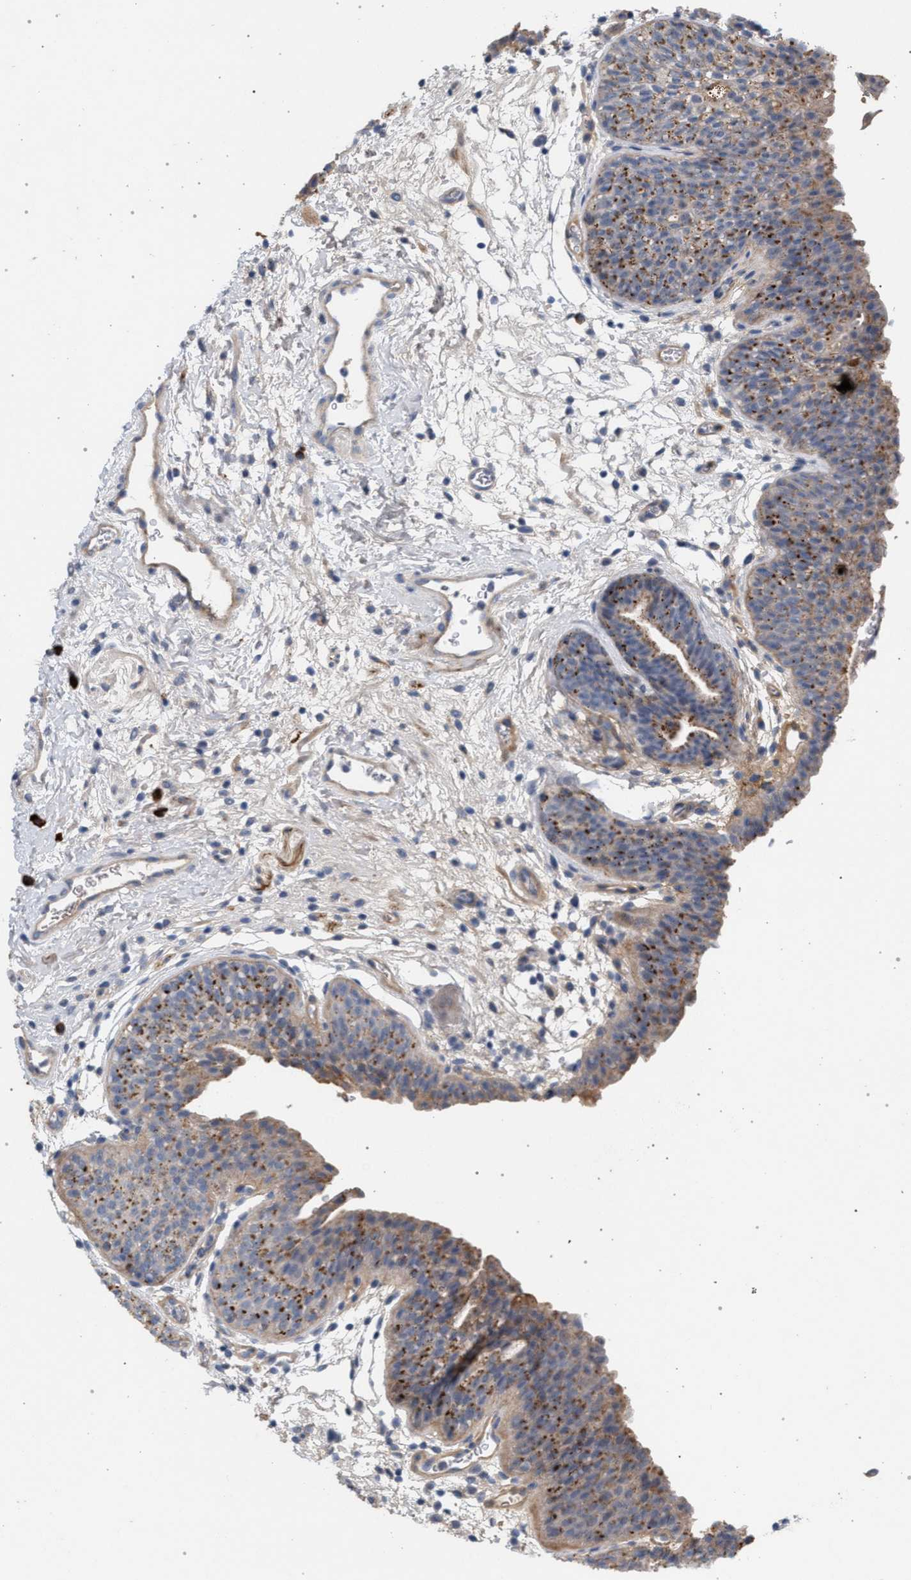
{"staining": {"intensity": "moderate", "quantity": "25%-75%", "location": "cytoplasmic/membranous"}, "tissue": "urinary bladder", "cell_type": "Urothelial cells", "image_type": "normal", "snomed": [{"axis": "morphology", "description": "Normal tissue, NOS"}, {"axis": "topography", "description": "Urinary bladder"}], "caption": "This is a photomicrograph of IHC staining of benign urinary bladder, which shows moderate expression in the cytoplasmic/membranous of urothelial cells.", "gene": "MAMDC2", "patient": {"sex": "male", "age": 37}}